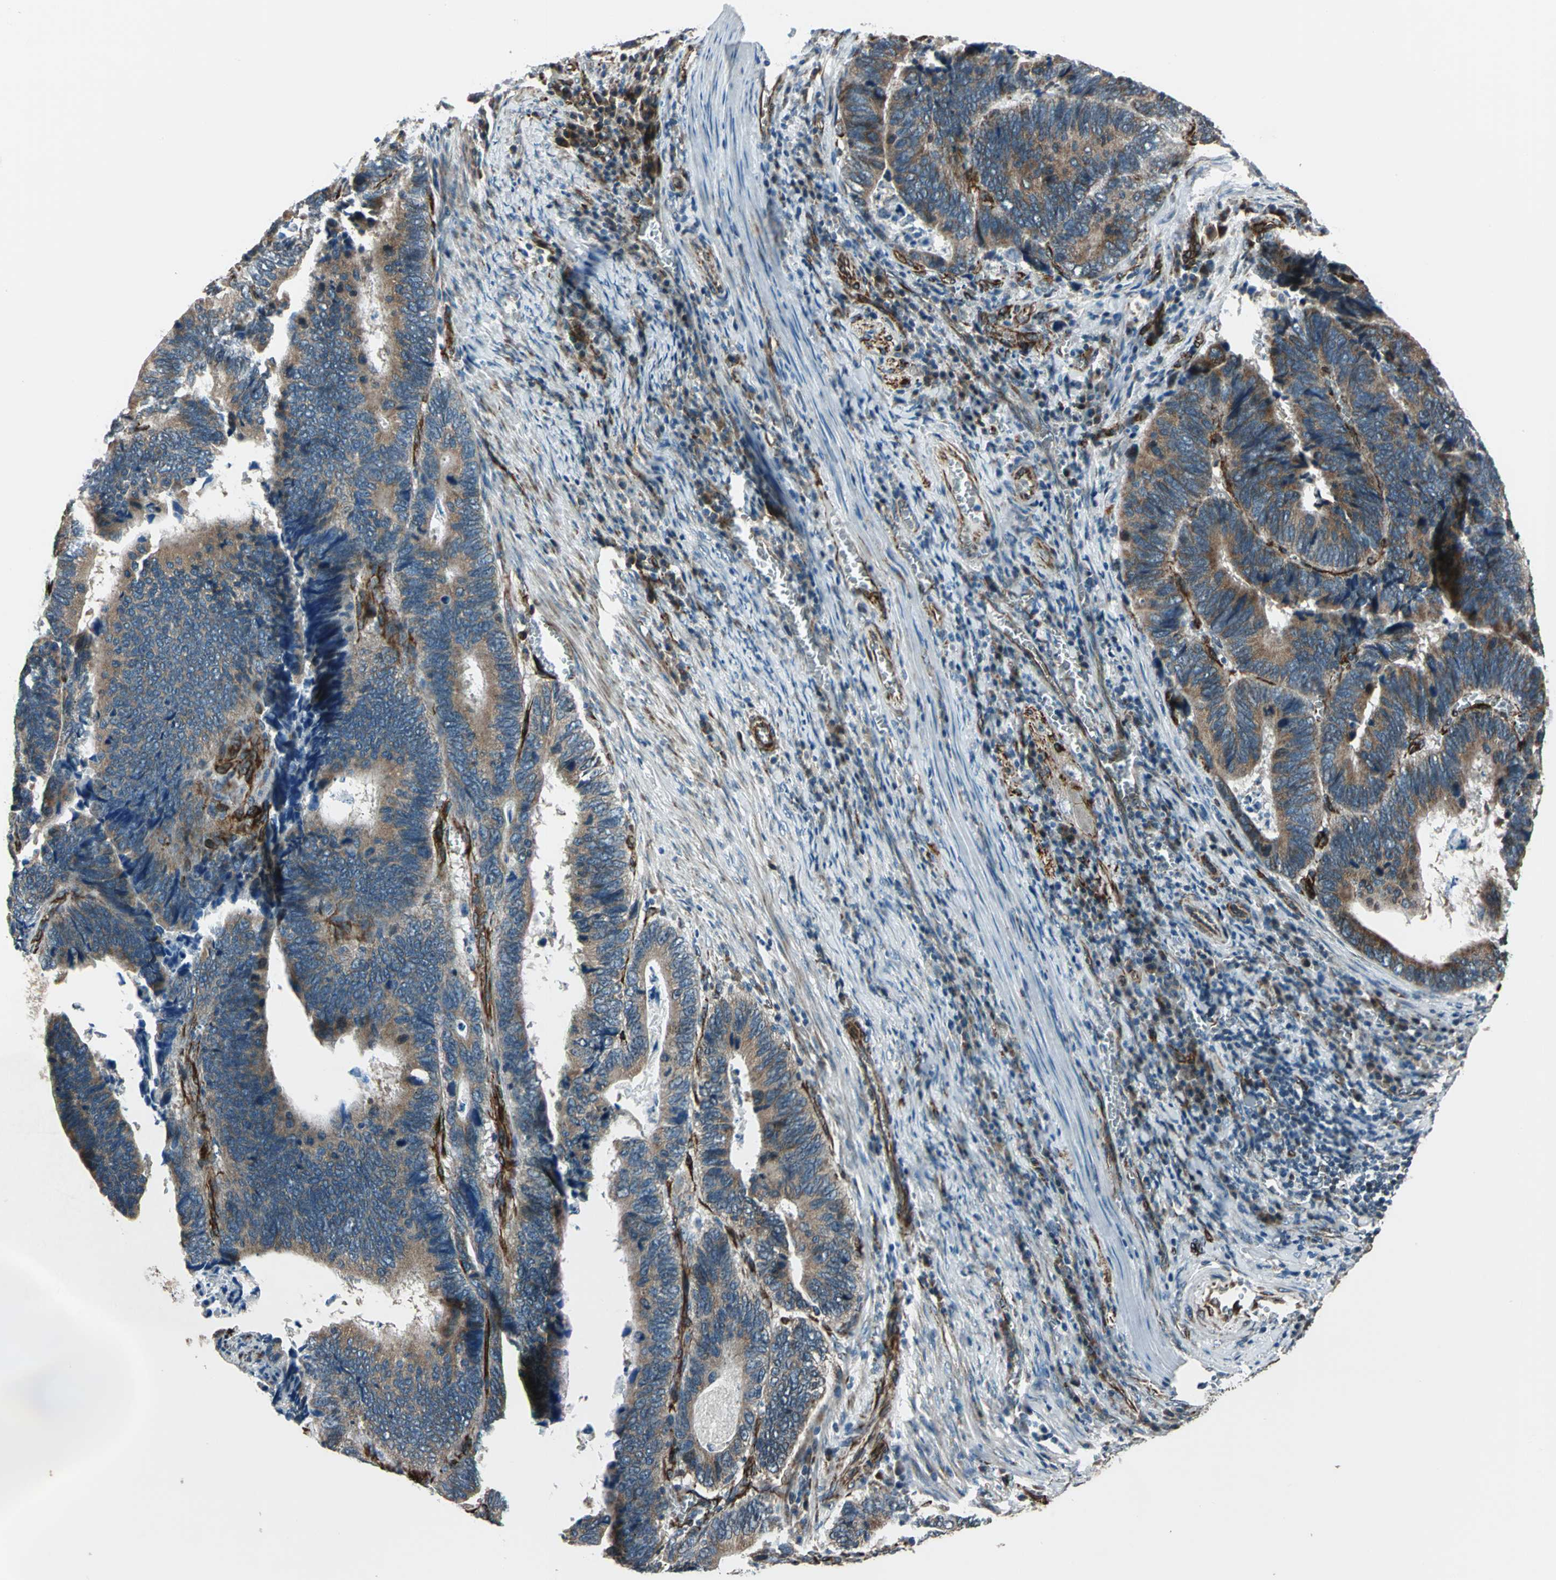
{"staining": {"intensity": "moderate", "quantity": ">75%", "location": "cytoplasmic/membranous"}, "tissue": "colorectal cancer", "cell_type": "Tumor cells", "image_type": "cancer", "snomed": [{"axis": "morphology", "description": "Adenocarcinoma, NOS"}, {"axis": "topography", "description": "Colon"}], "caption": "Immunohistochemical staining of human colorectal cancer (adenocarcinoma) shows medium levels of moderate cytoplasmic/membranous positivity in about >75% of tumor cells.", "gene": "EXD2", "patient": {"sex": "male", "age": 72}}